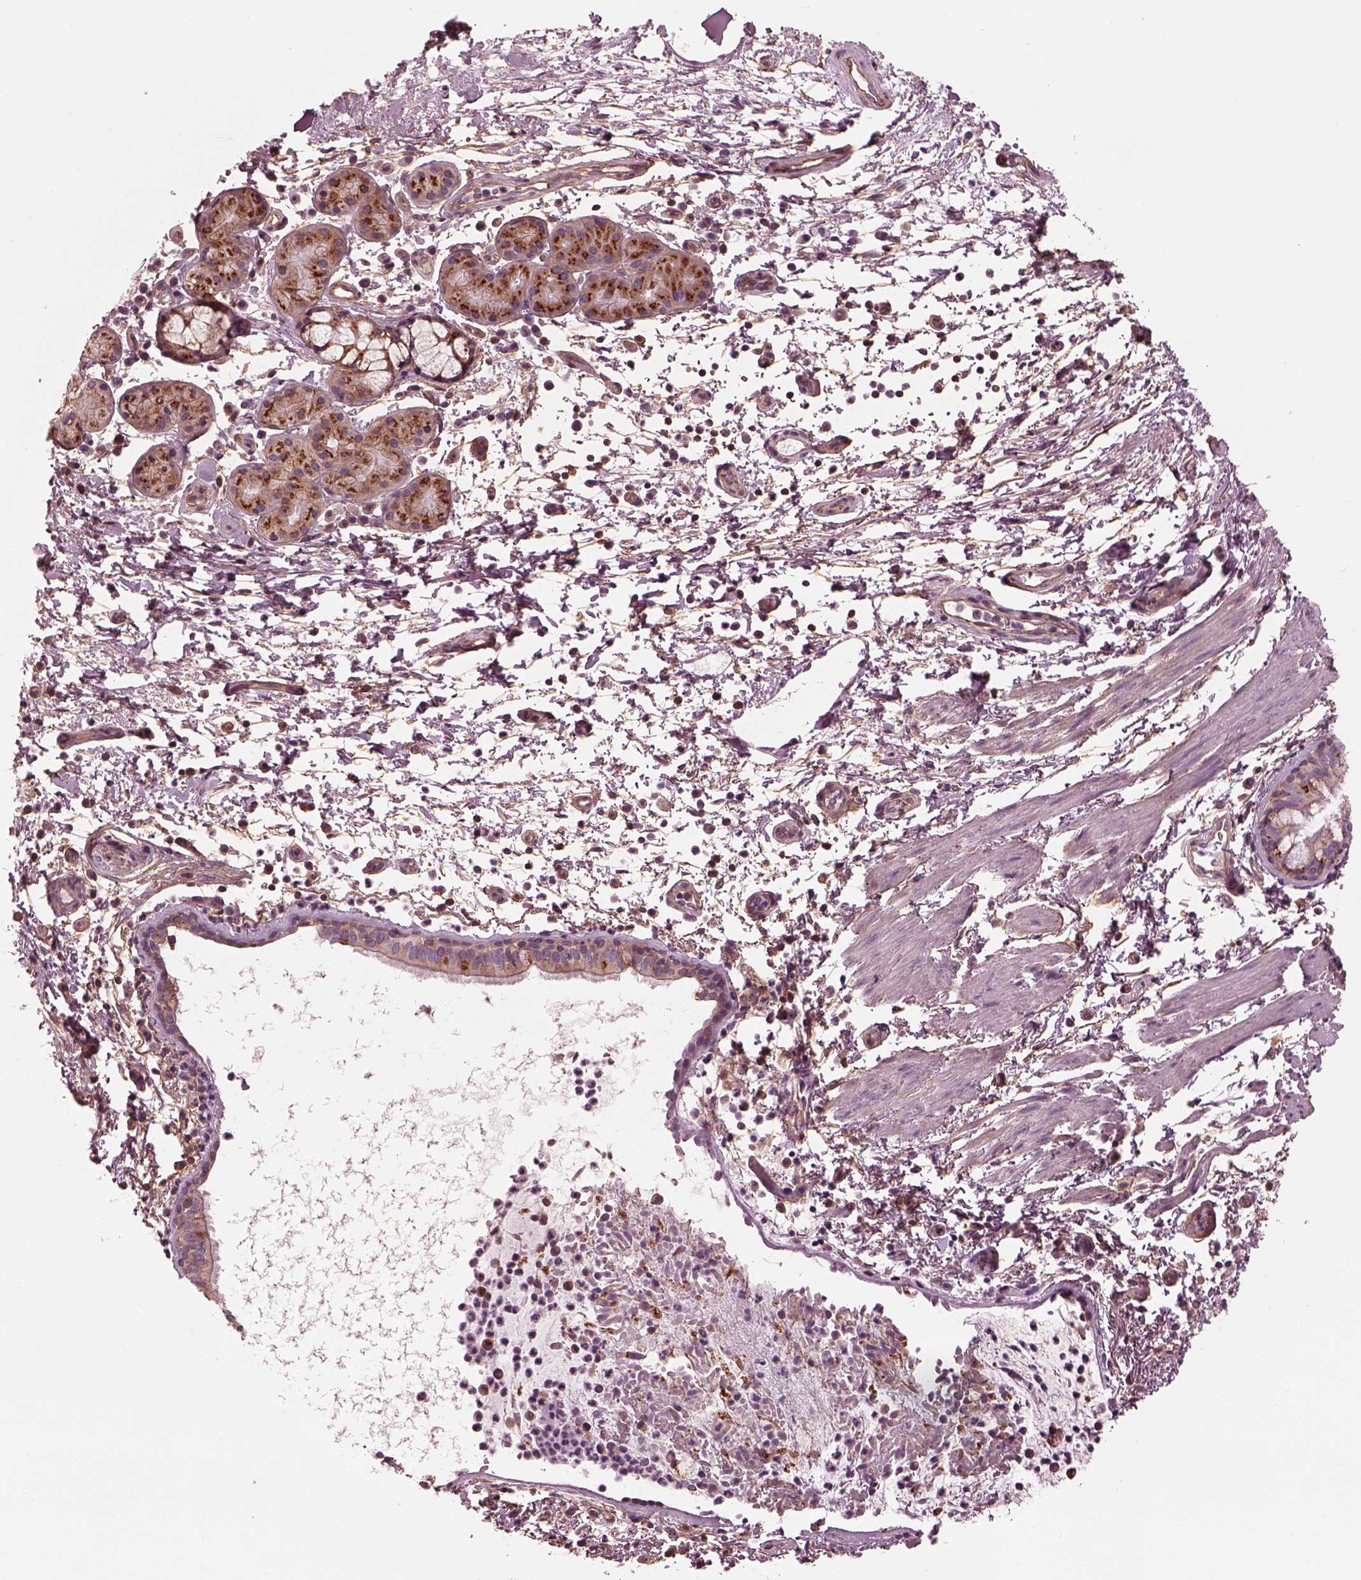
{"staining": {"intensity": "moderate", "quantity": "25%-75%", "location": "cytoplasmic/membranous"}, "tissue": "bronchus", "cell_type": "Respiratory epithelial cells", "image_type": "normal", "snomed": [{"axis": "morphology", "description": "Normal tissue, NOS"}, {"axis": "topography", "description": "Bronchus"}], "caption": "Unremarkable bronchus was stained to show a protein in brown. There is medium levels of moderate cytoplasmic/membranous staining in approximately 25%-75% of respiratory epithelial cells.", "gene": "ELAPOR1", "patient": {"sex": "female", "age": 64}}